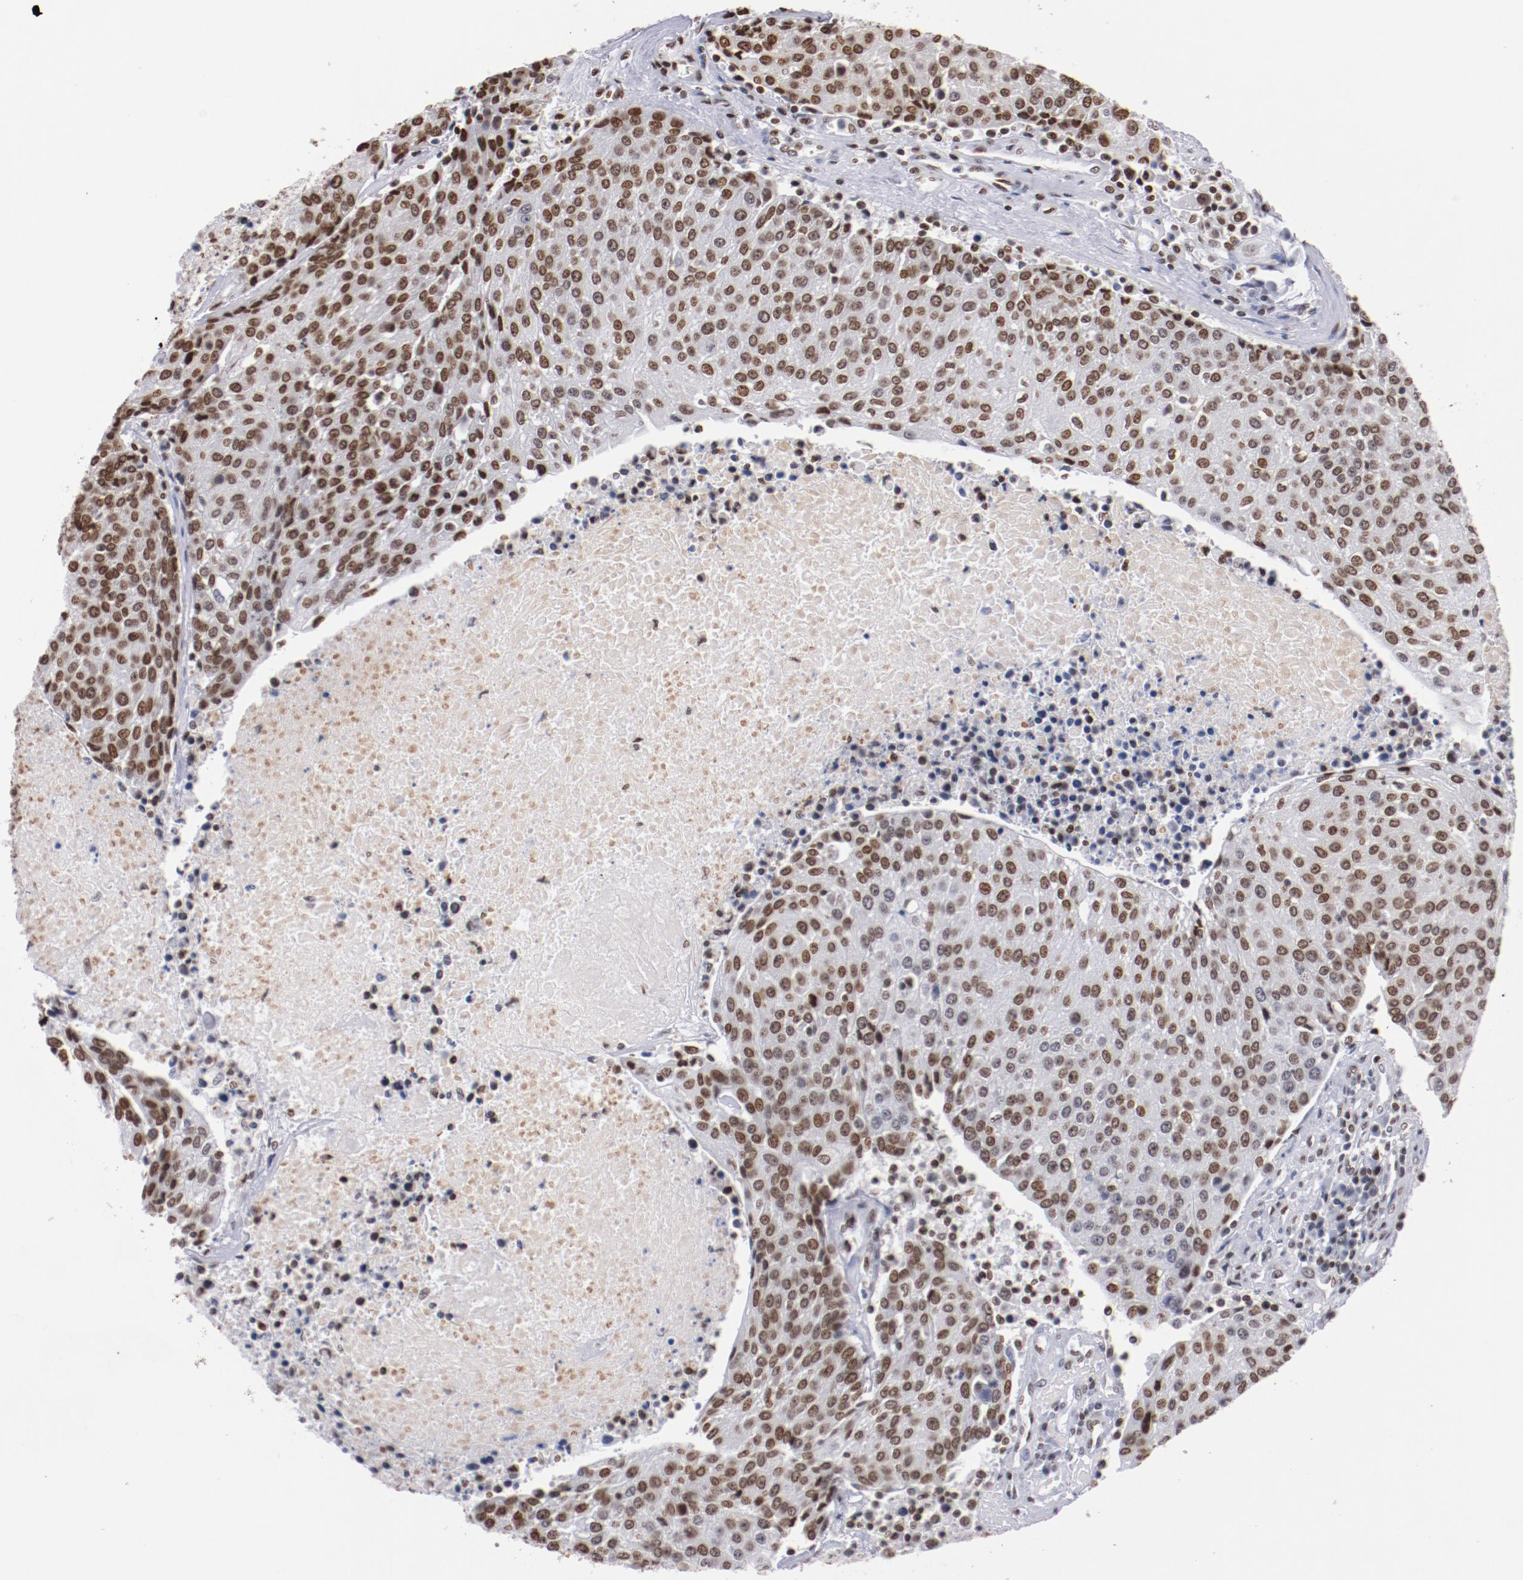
{"staining": {"intensity": "strong", "quantity": ">75%", "location": "nuclear"}, "tissue": "urothelial cancer", "cell_type": "Tumor cells", "image_type": "cancer", "snomed": [{"axis": "morphology", "description": "Urothelial carcinoma, High grade"}, {"axis": "topography", "description": "Urinary bladder"}], "caption": "Immunohistochemistry image of neoplastic tissue: human urothelial cancer stained using immunohistochemistry demonstrates high levels of strong protein expression localized specifically in the nuclear of tumor cells, appearing as a nuclear brown color.", "gene": "IFI16", "patient": {"sex": "female", "age": 85}}